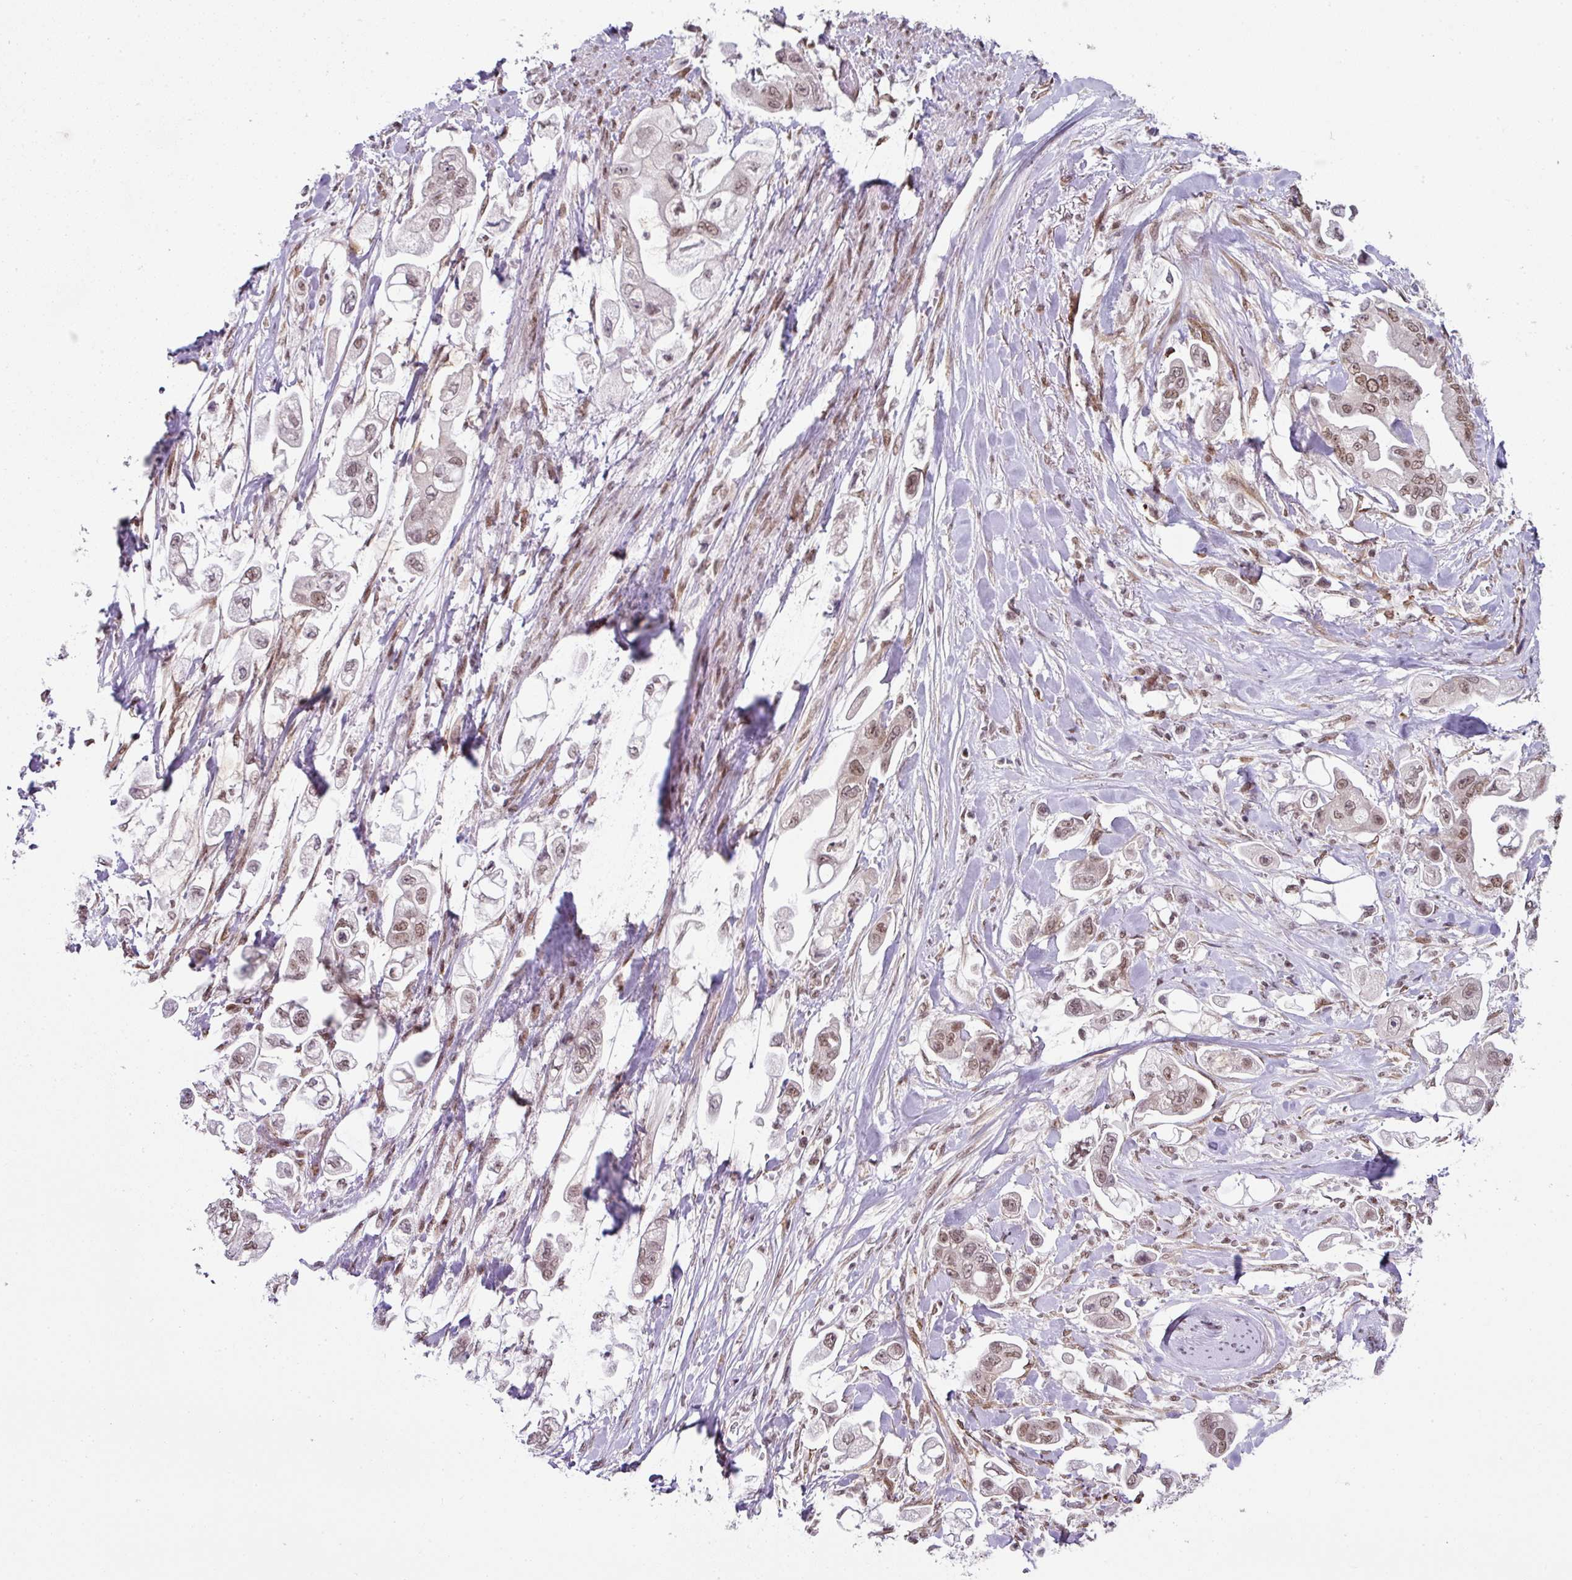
{"staining": {"intensity": "moderate", "quantity": "25%-75%", "location": "nuclear"}, "tissue": "stomach cancer", "cell_type": "Tumor cells", "image_type": "cancer", "snomed": [{"axis": "morphology", "description": "Adenocarcinoma, NOS"}, {"axis": "topography", "description": "Stomach"}], "caption": "Immunohistochemistry (IHC) image of human stomach cancer (adenocarcinoma) stained for a protein (brown), which exhibits medium levels of moderate nuclear positivity in about 25%-75% of tumor cells.", "gene": "NFYA", "patient": {"sex": "male", "age": 62}}